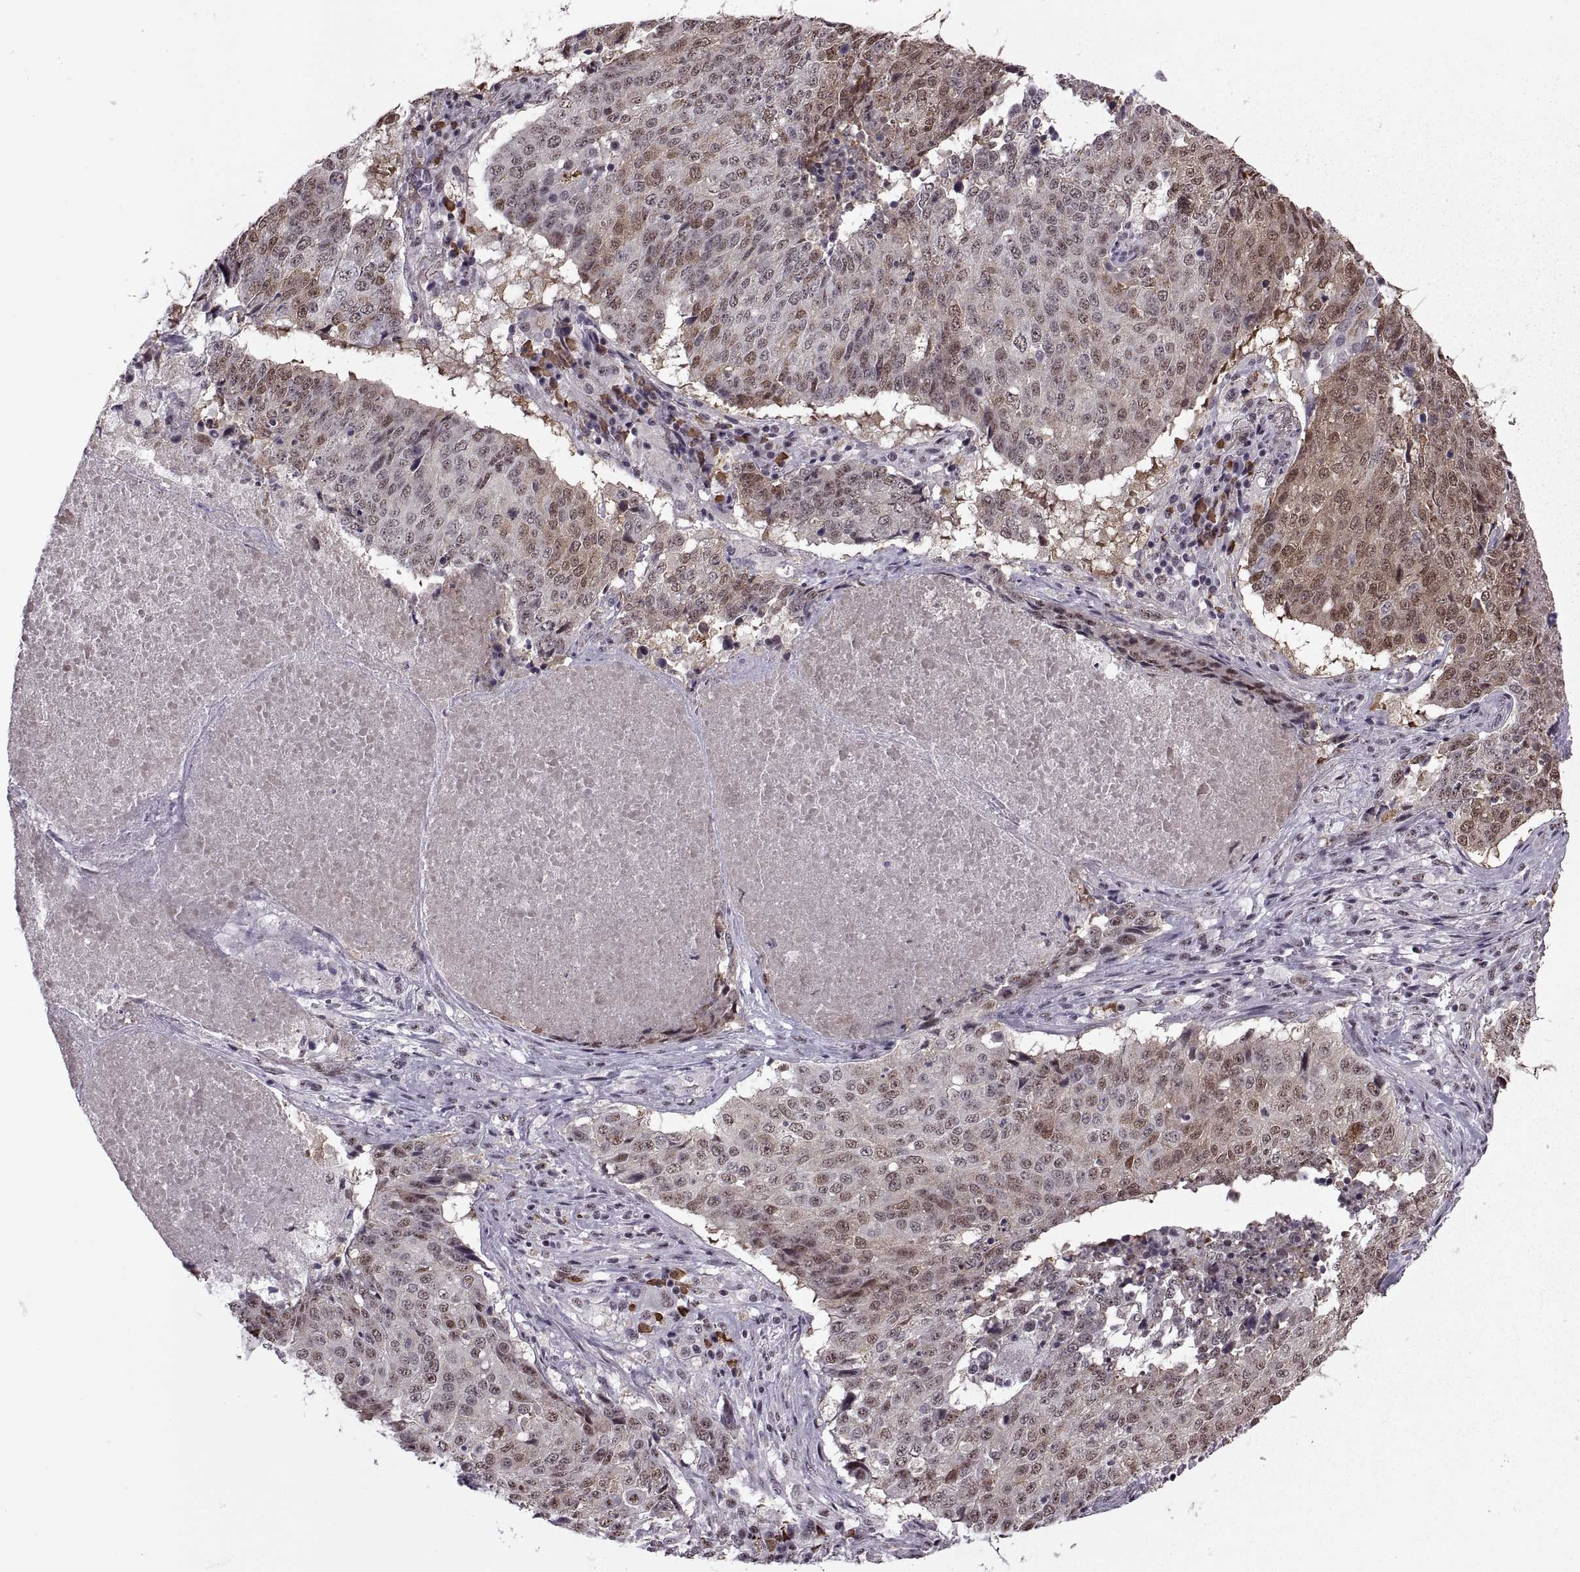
{"staining": {"intensity": "weak", "quantity": "25%-75%", "location": "cytoplasmic/membranous,nuclear"}, "tissue": "lung cancer", "cell_type": "Tumor cells", "image_type": "cancer", "snomed": [{"axis": "morphology", "description": "Normal tissue, NOS"}, {"axis": "morphology", "description": "Squamous cell carcinoma, NOS"}, {"axis": "topography", "description": "Bronchus"}, {"axis": "topography", "description": "Lung"}], "caption": "Immunohistochemistry of human lung cancer reveals low levels of weak cytoplasmic/membranous and nuclear positivity in about 25%-75% of tumor cells. (Stains: DAB in brown, nuclei in blue, Microscopy: brightfield microscopy at high magnification).", "gene": "MAGEA4", "patient": {"sex": "male", "age": 64}}